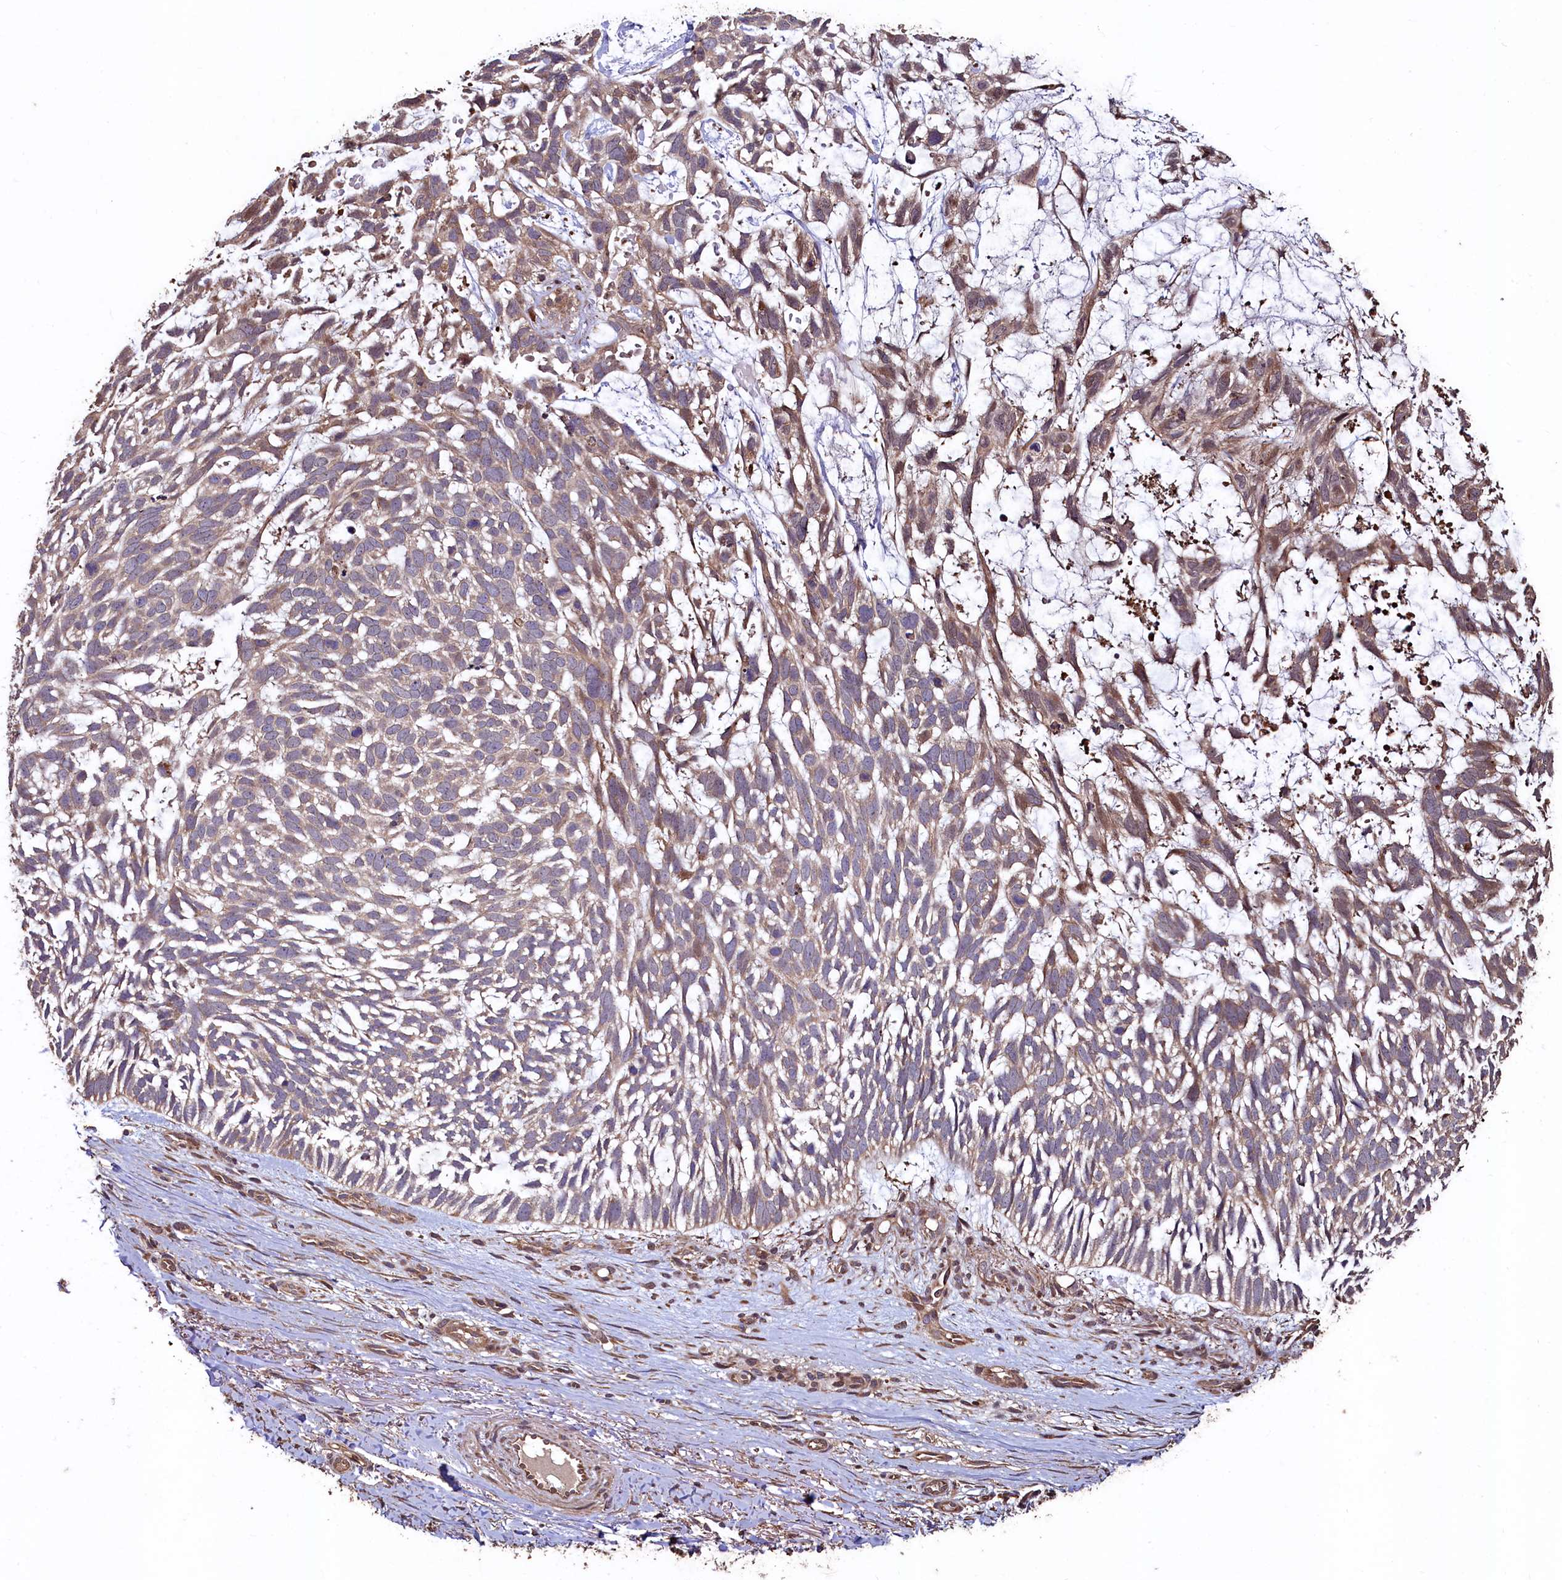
{"staining": {"intensity": "weak", "quantity": "25%-75%", "location": "cytoplasmic/membranous"}, "tissue": "skin cancer", "cell_type": "Tumor cells", "image_type": "cancer", "snomed": [{"axis": "morphology", "description": "Basal cell carcinoma"}, {"axis": "topography", "description": "Skin"}], "caption": "Immunohistochemical staining of skin basal cell carcinoma shows low levels of weak cytoplasmic/membranous protein positivity in about 25%-75% of tumor cells. Ihc stains the protein of interest in brown and the nuclei are stained blue.", "gene": "TMEM98", "patient": {"sex": "male", "age": 88}}